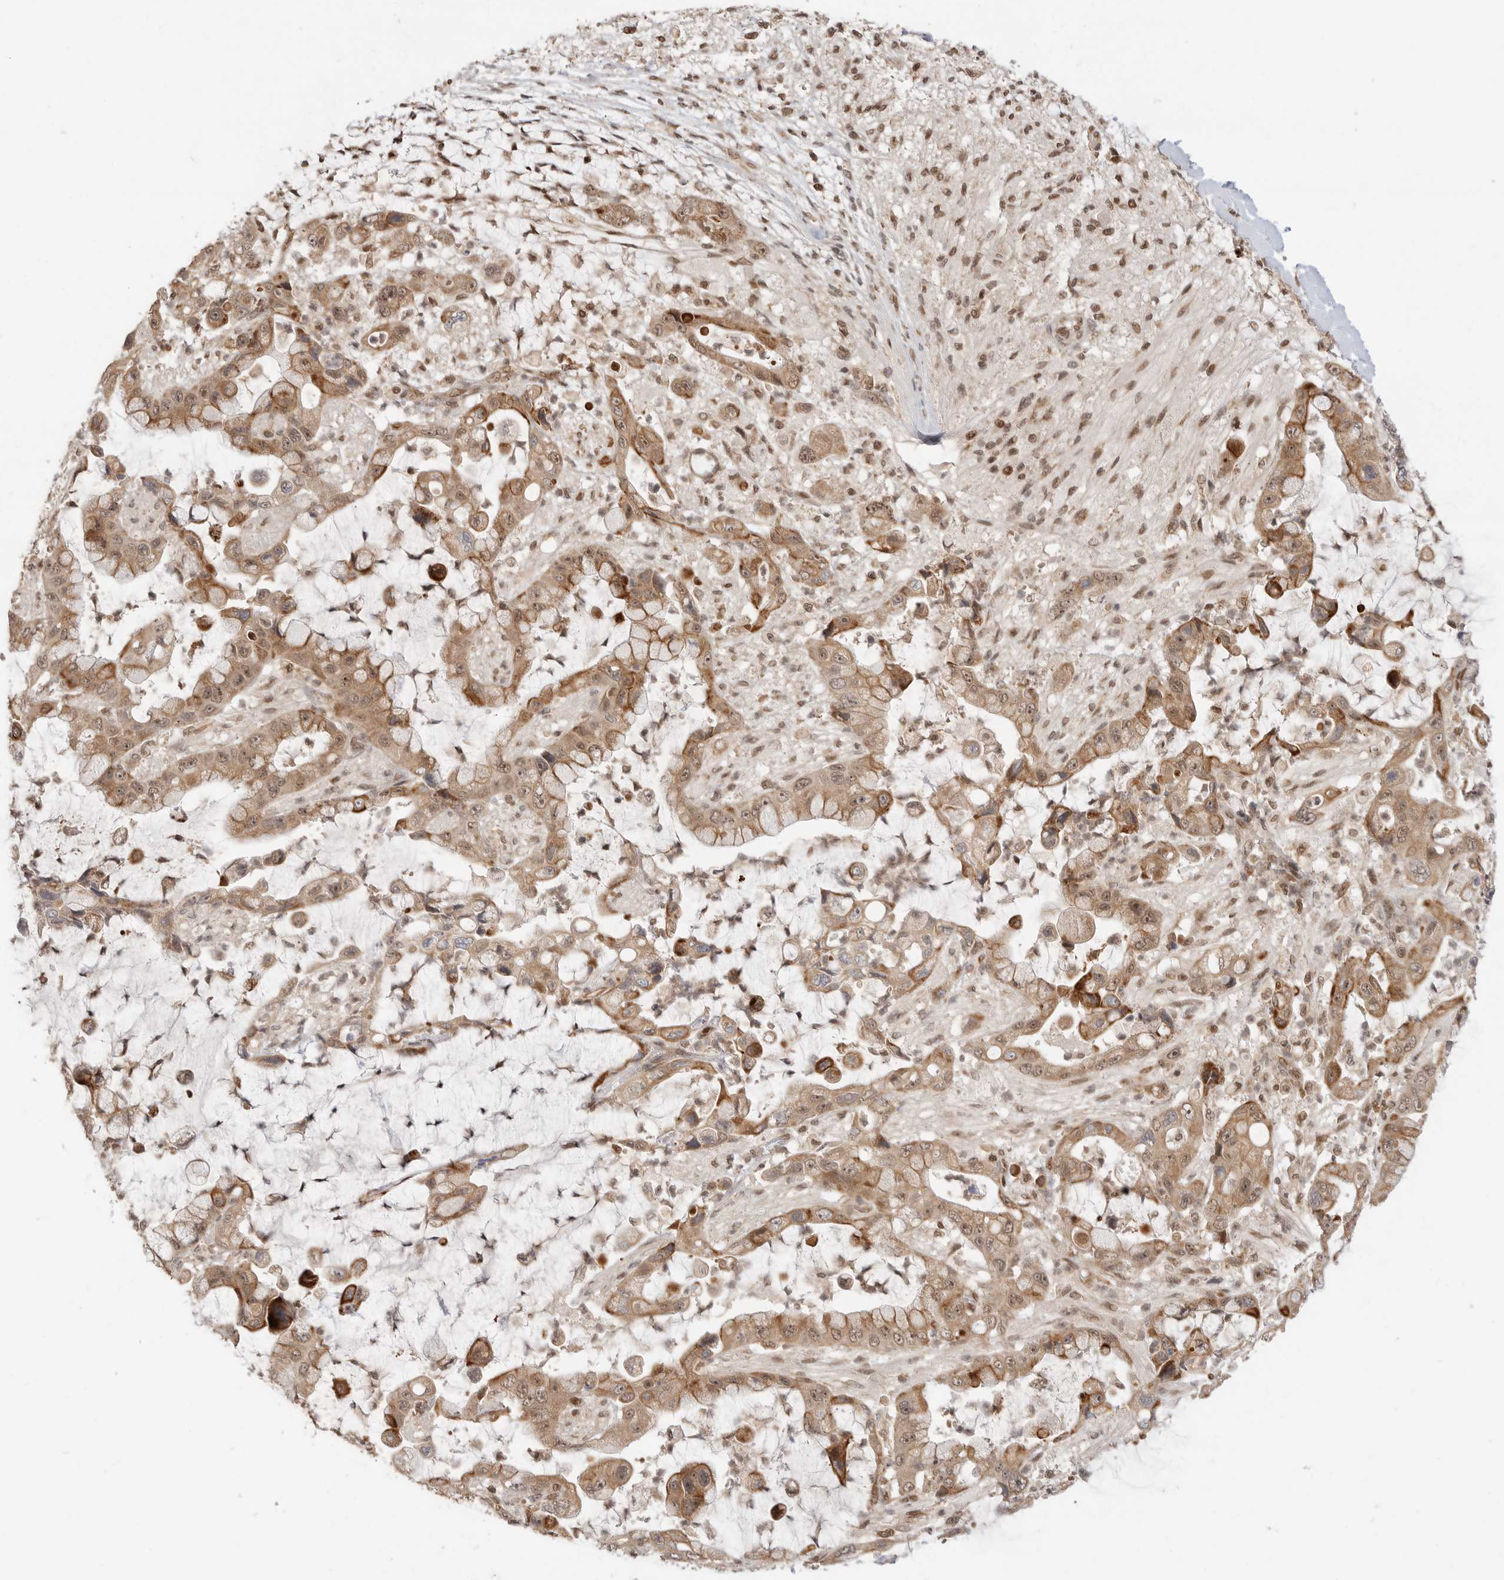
{"staining": {"intensity": "moderate", "quantity": ">75%", "location": "cytoplasmic/membranous,nuclear"}, "tissue": "liver cancer", "cell_type": "Tumor cells", "image_type": "cancer", "snomed": [{"axis": "morphology", "description": "Cholangiocarcinoma"}, {"axis": "topography", "description": "Liver"}], "caption": "Moderate cytoplasmic/membranous and nuclear expression for a protein is appreciated in approximately >75% of tumor cells of liver cholangiocarcinoma using IHC.", "gene": "ALKAL1", "patient": {"sex": "female", "age": 54}}